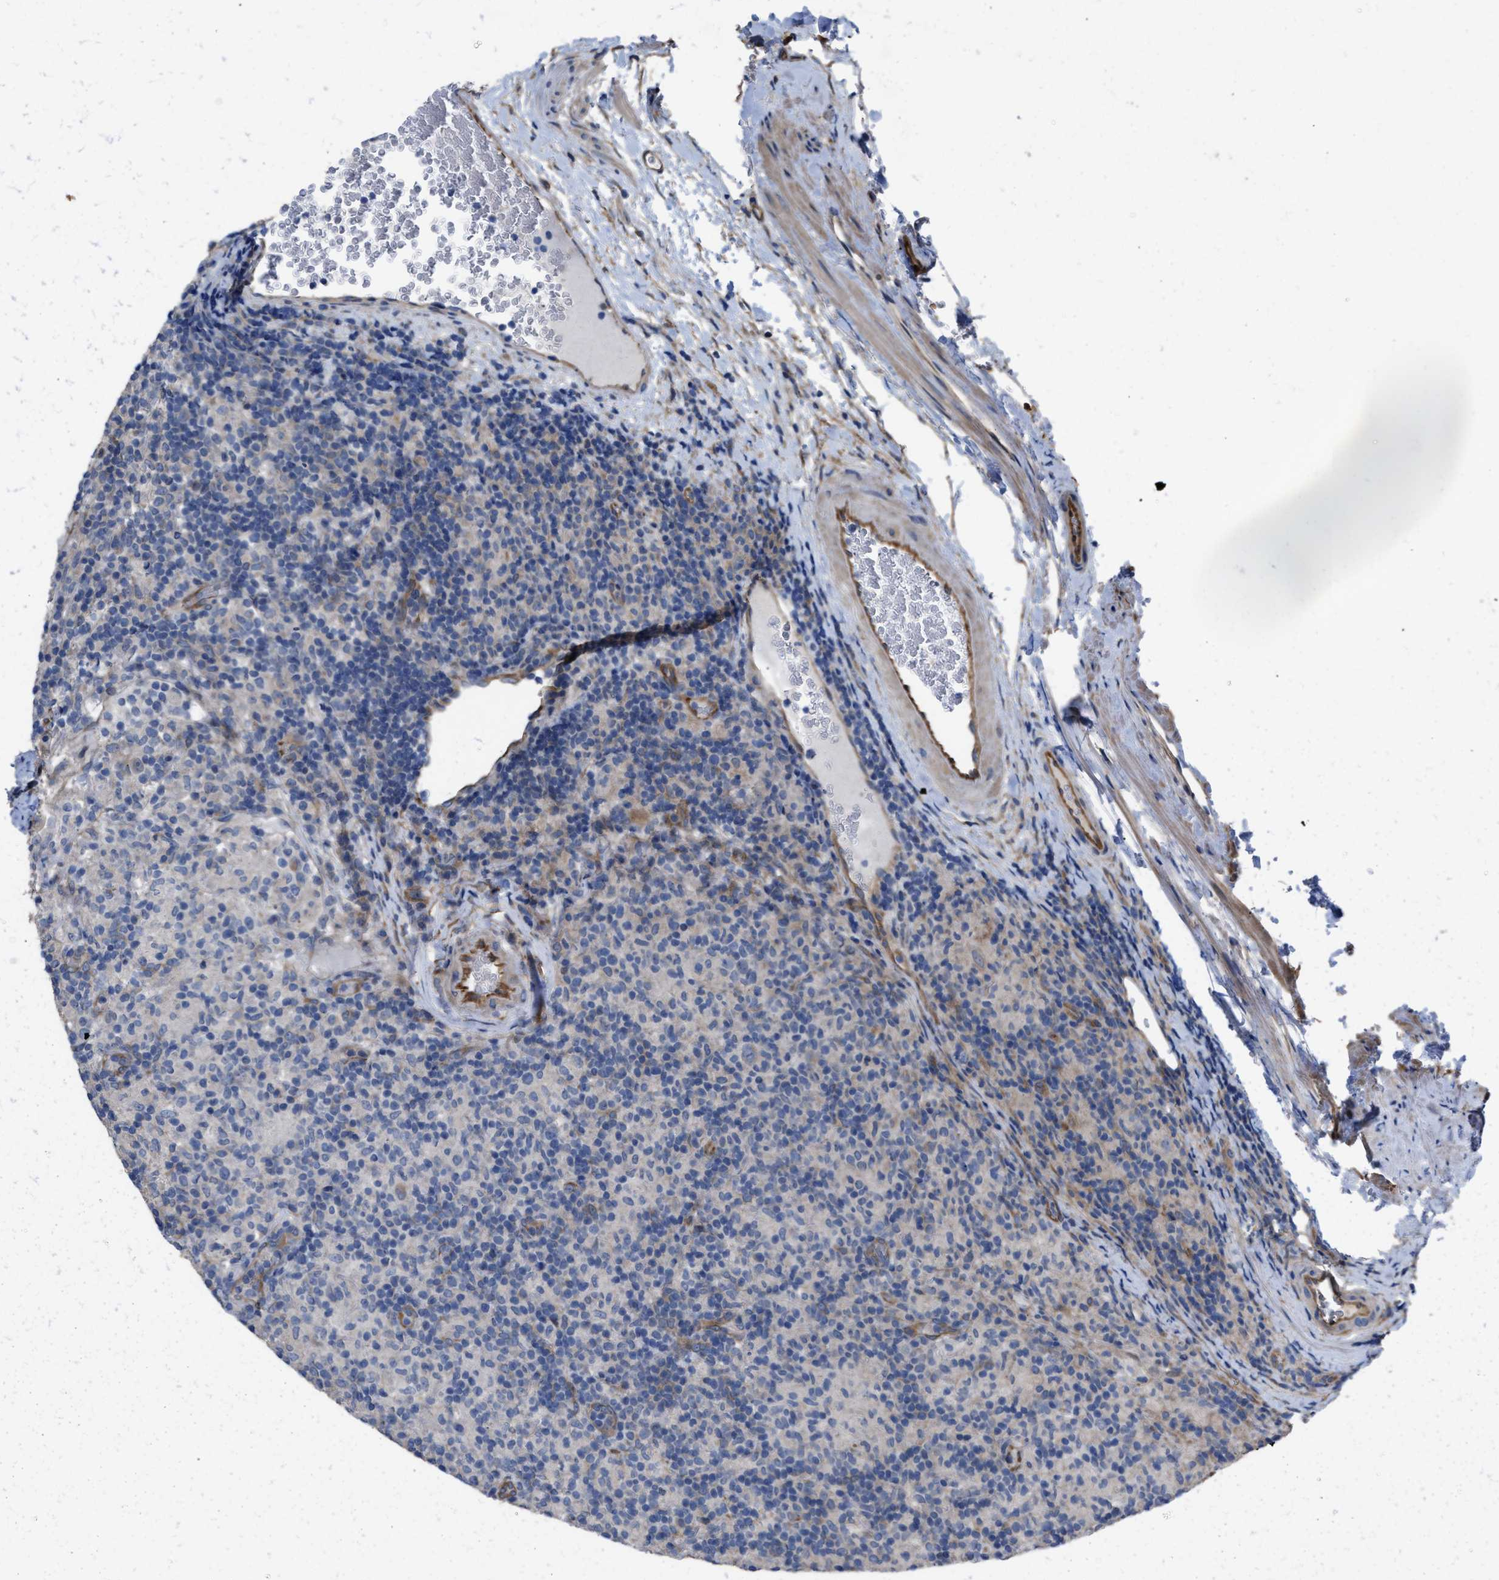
{"staining": {"intensity": "weak", "quantity": "<25%", "location": "cytoplasmic/membranous"}, "tissue": "lymphoma", "cell_type": "Tumor cells", "image_type": "cancer", "snomed": [{"axis": "morphology", "description": "Hodgkin's disease, NOS"}, {"axis": "topography", "description": "Lymph node"}], "caption": "Tumor cells are negative for brown protein staining in Hodgkin's disease.", "gene": "SLC4A11", "patient": {"sex": "male", "age": 70}}